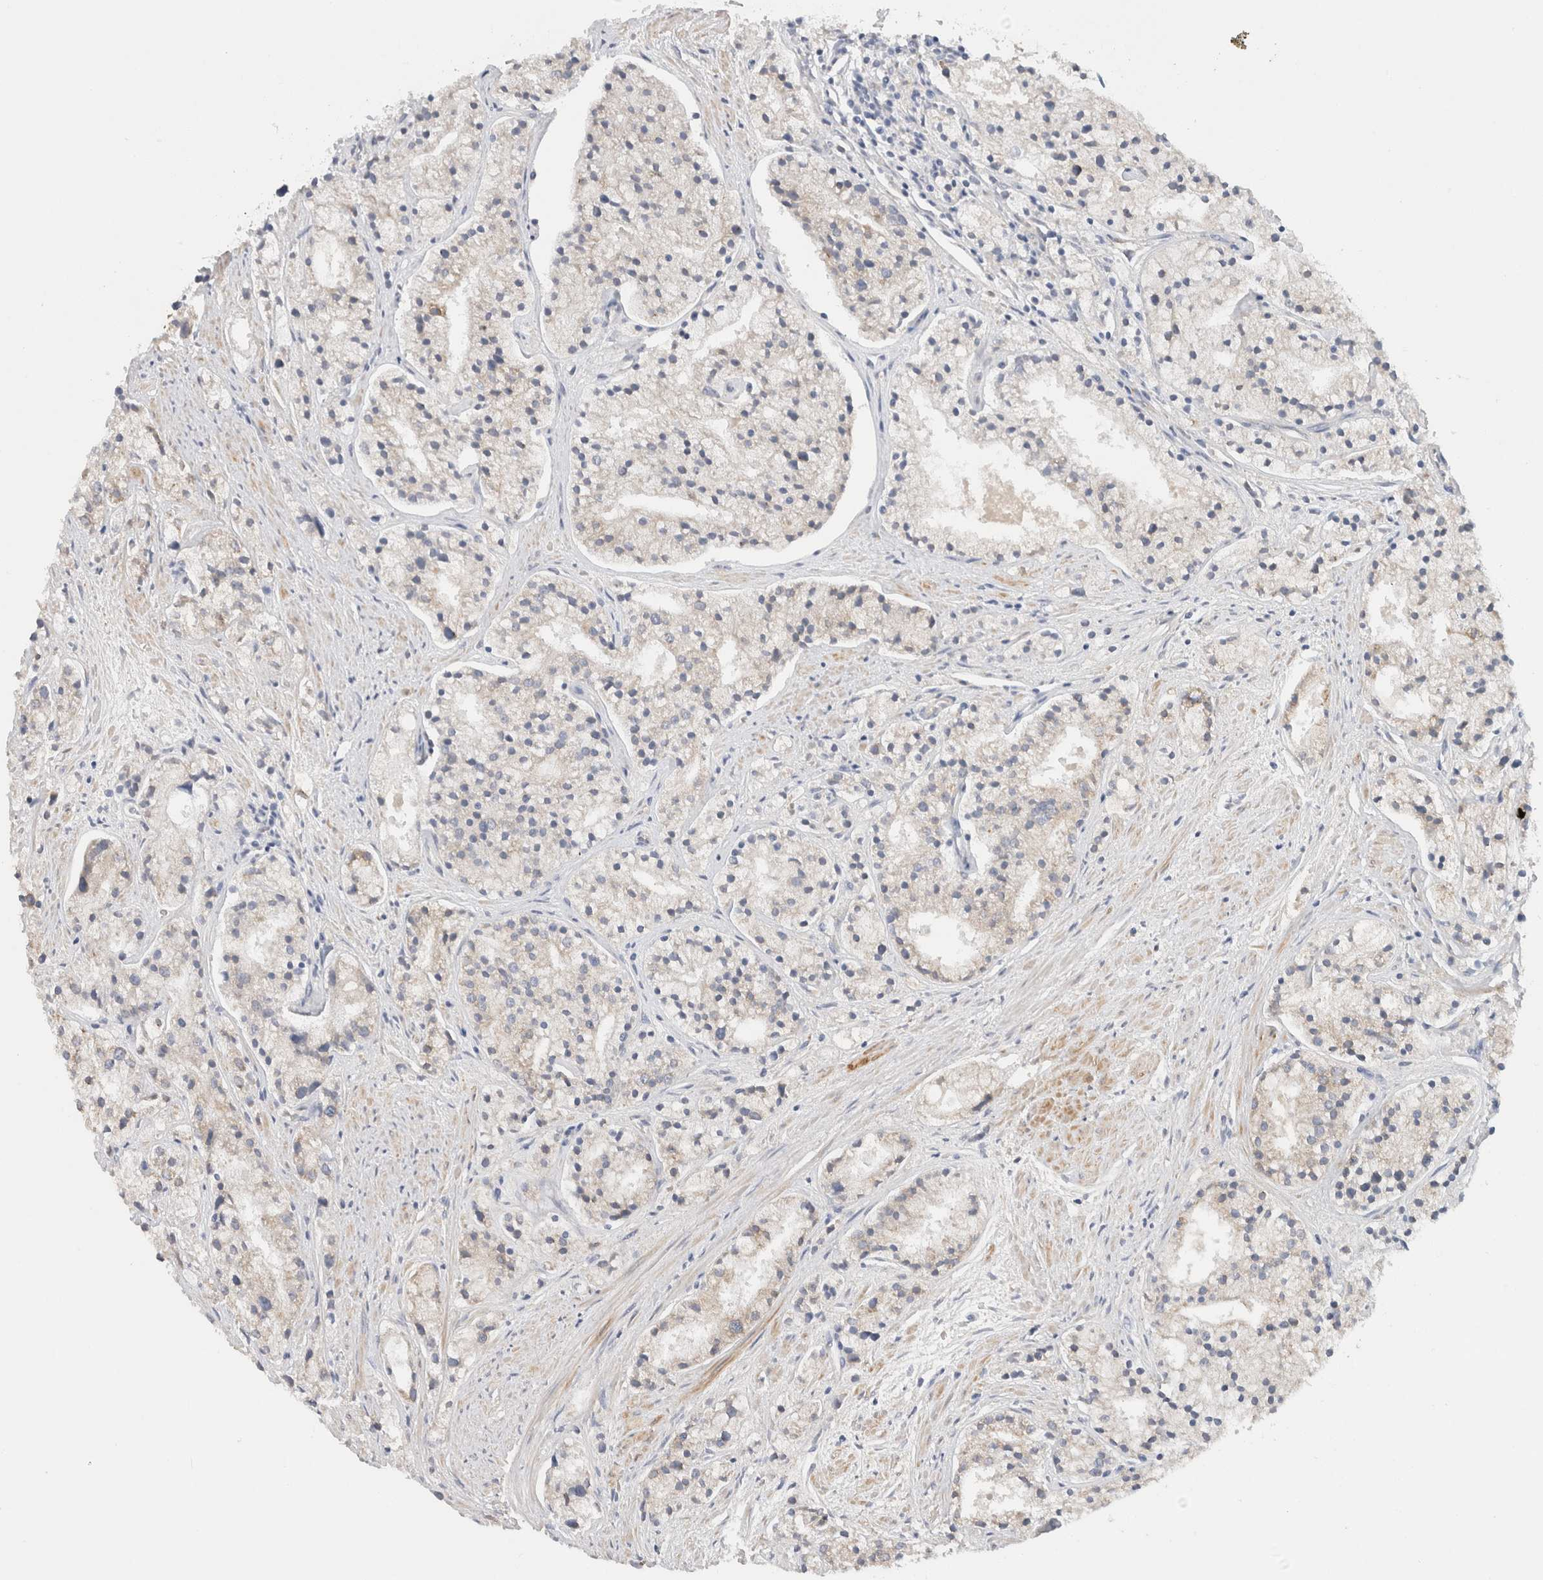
{"staining": {"intensity": "negative", "quantity": "none", "location": "none"}, "tissue": "prostate cancer", "cell_type": "Tumor cells", "image_type": "cancer", "snomed": [{"axis": "morphology", "description": "Adenocarcinoma, High grade"}, {"axis": "topography", "description": "Prostate"}], "caption": "The image reveals no staining of tumor cells in prostate adenocarcinoma (high-grade). (DAB (3,3'-diaminobenzidine) immunohistochemistry (IHC) visualized using brightfield microscopy, high magnification).", "gene": "SGK3", "patient": {"sex": "male", "age": 50}}